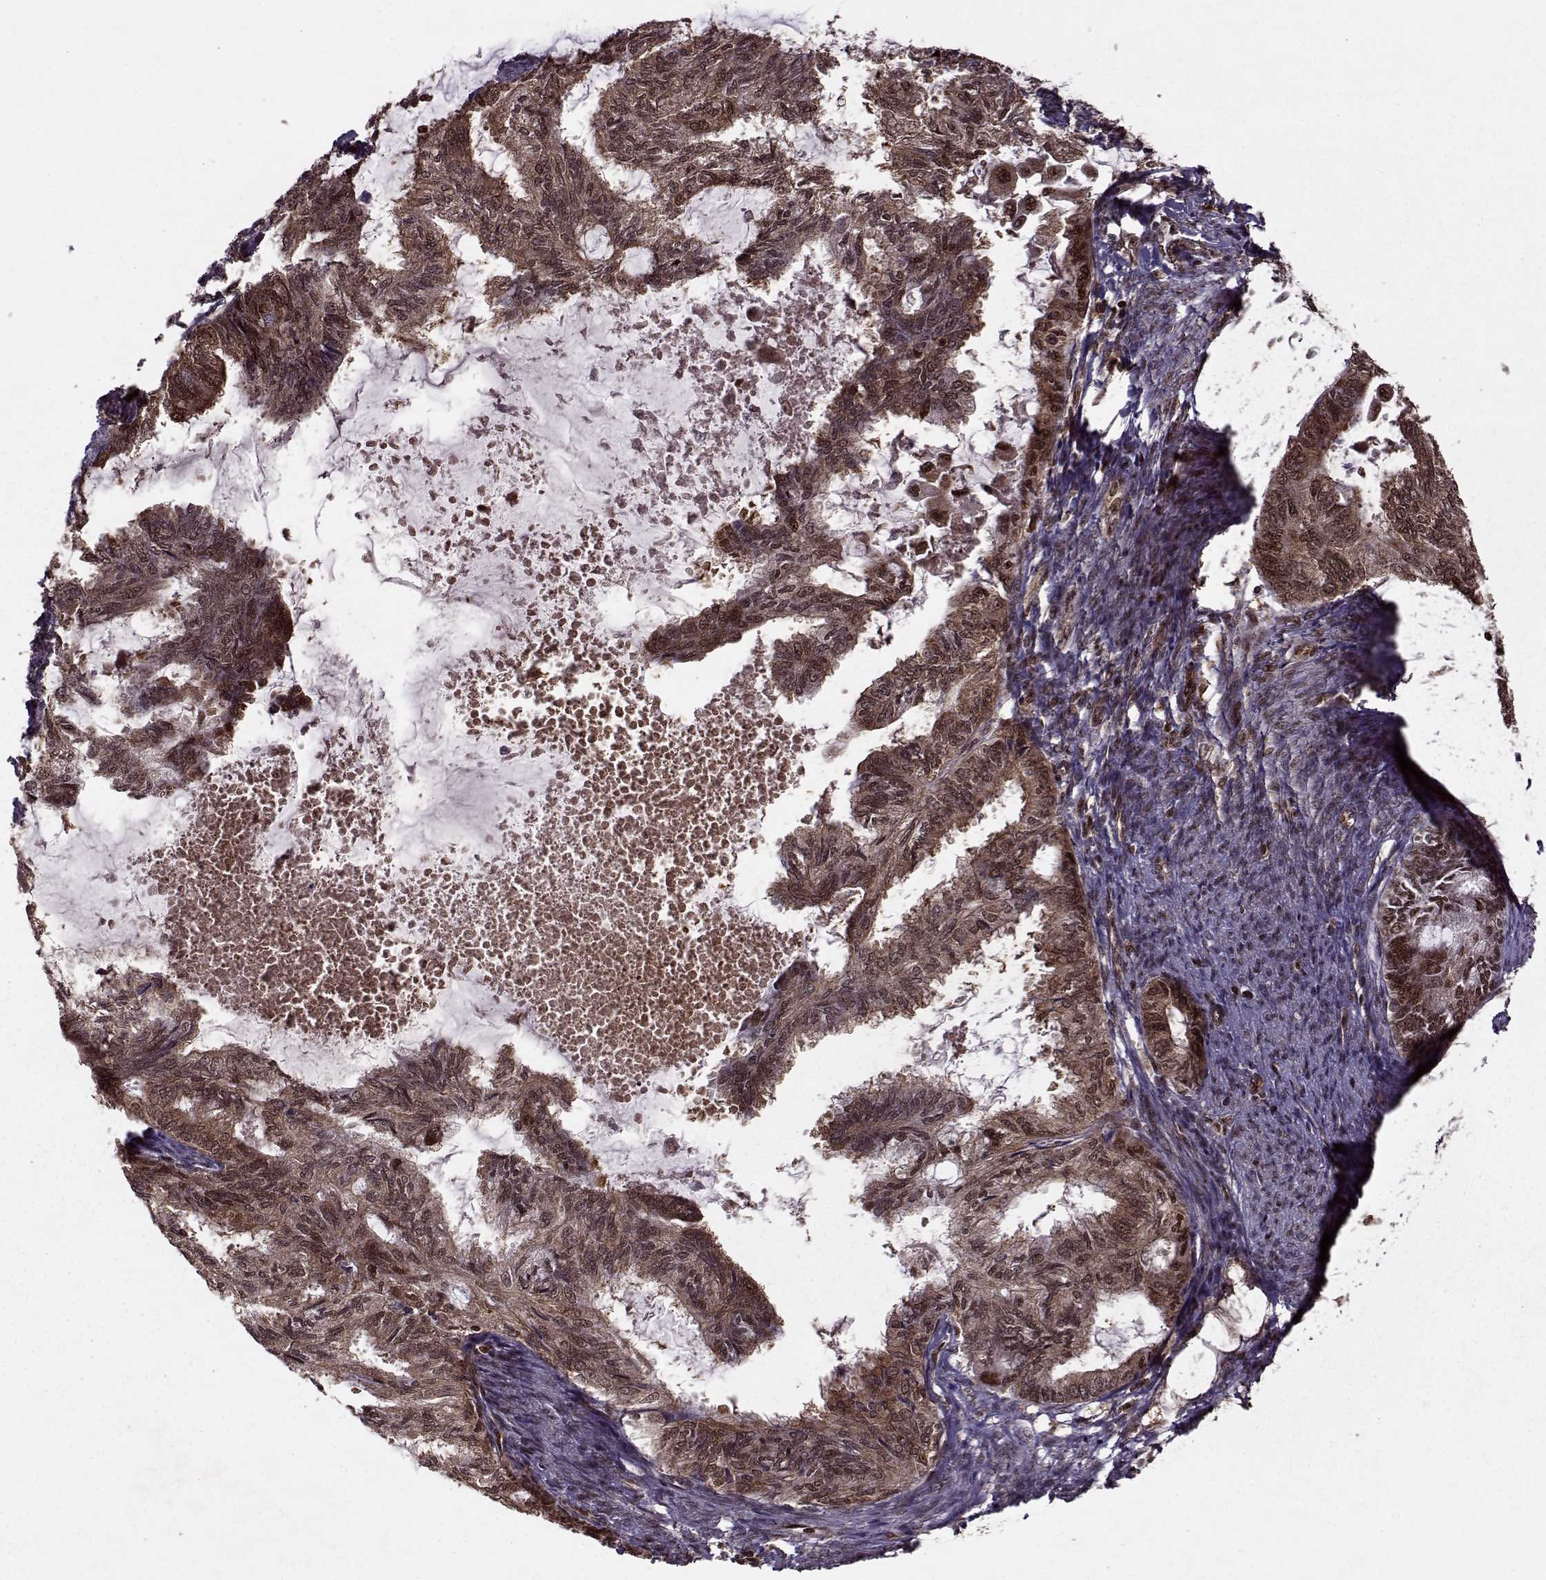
{"staining": {"intensity": "strong", "quantity": ">75%", "location": "cytoplasmic/membranous,nuclear"}, "tissue": "endometrial cancer", "cell_type": "Tumor cells", "image_type": "cancer", "snomed": [{"axis": "morphology", "description": "Adenocarcinoma, NOS"}, {"axis": "topography", "description": "Endometrium"}], "caption": "Immunohistochemical staining of endometrial cancer displays high levels of strong cytoplasmic/membranous and nuclear expression in about >75% of tumor cells. Nuclei are stained in blue.", "gene": "PSMA7", "patient": {"sex": "female", "age": 86}}